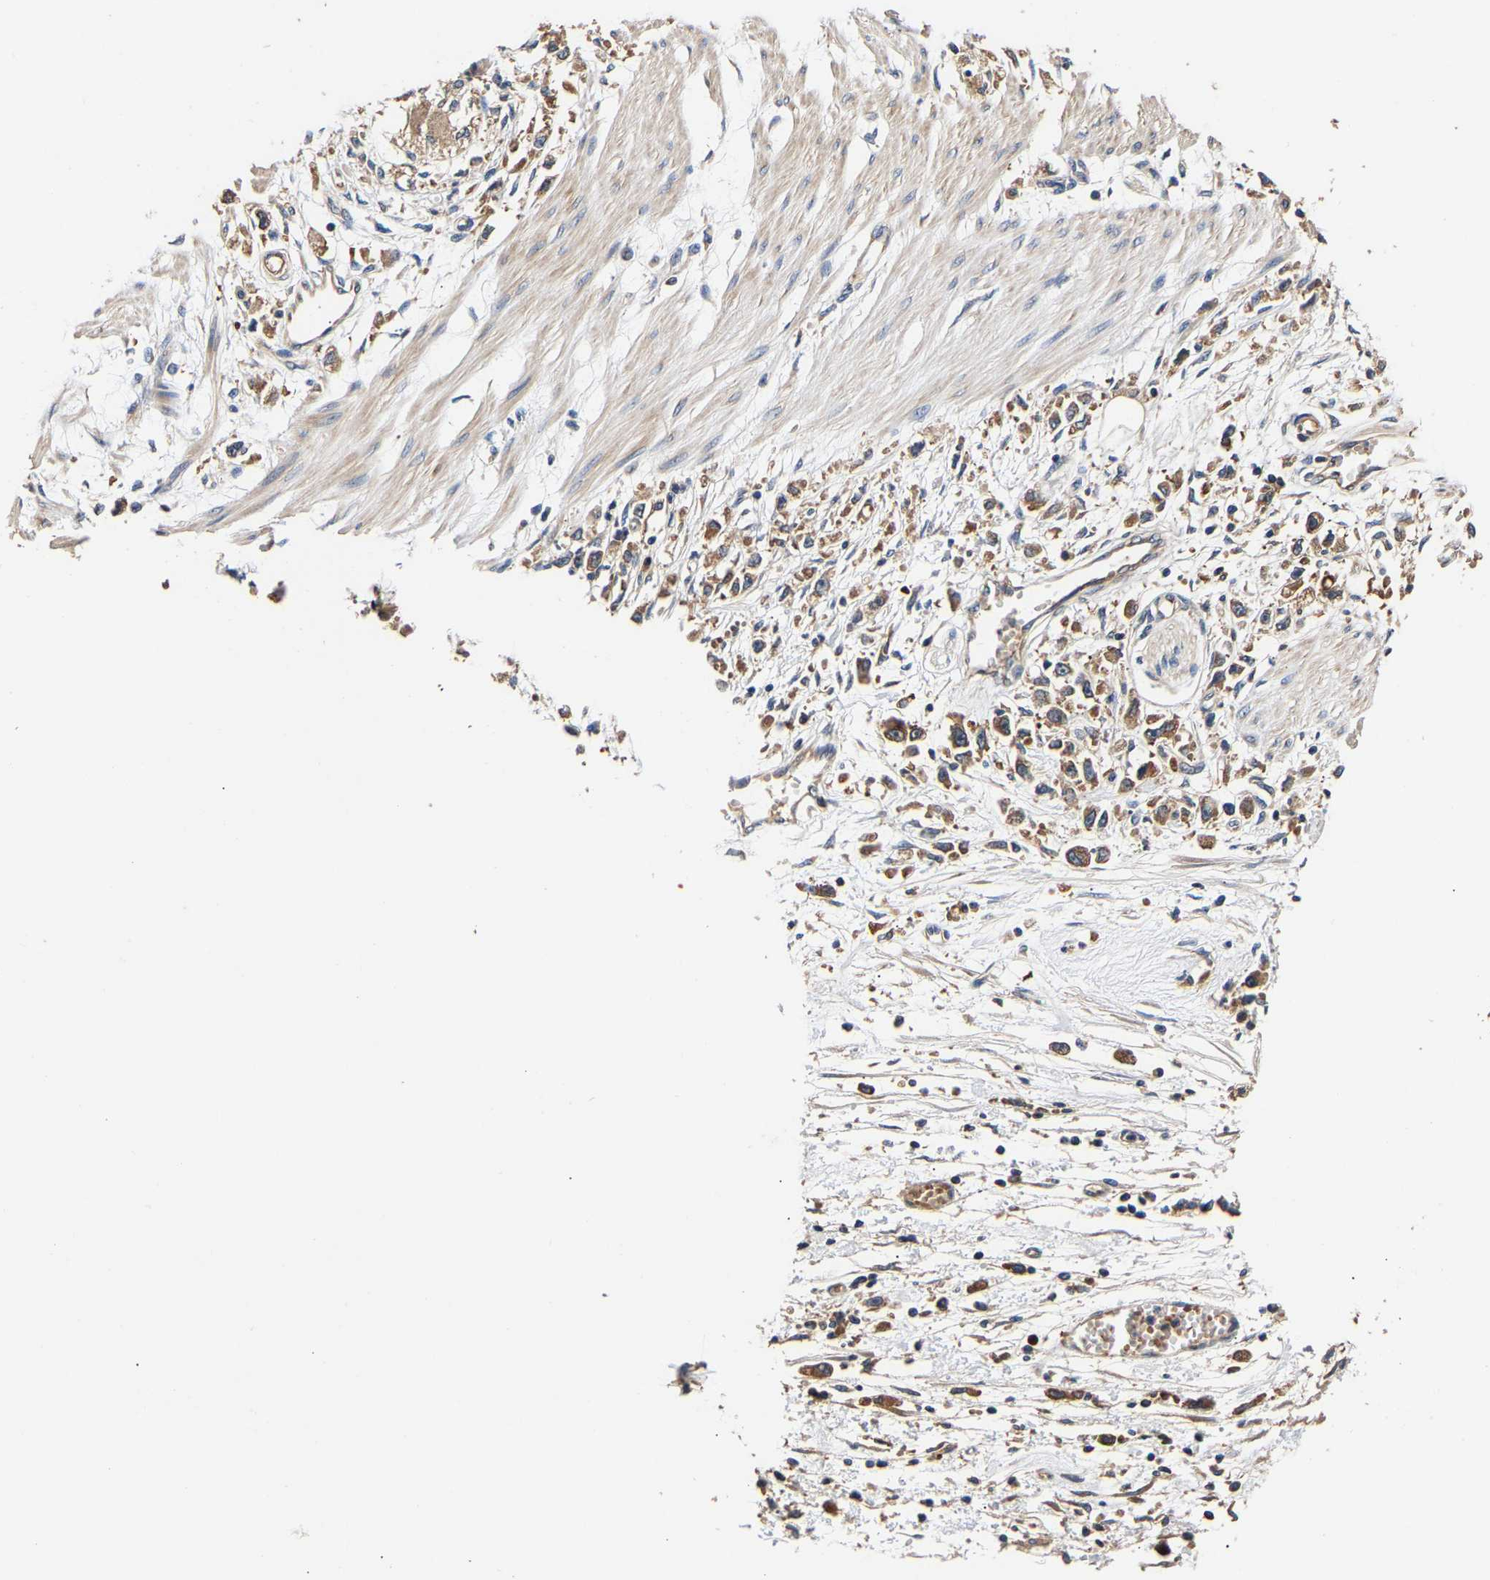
{"staining": {"intensity": "moderate", "quantity": ">75%", "location": "cytoplasmic/membranous"}, "tissue": "stomach cancer", "cell_type": "Tumor cells", "image_type": "cancer", "snomed": [{"axis": "morphology", "description": "Adenocarcinoma, NOS"}, {"axis": "topography", "description": "Stomach"}], "caption": "Stomach cancer stained with immunohistochemistry reveals moderate cytoplasmic/membranous expression in approximately >75% of tumor cells.", "gene": "LRBA", "patient": {"sex": "female", "age": 59}}